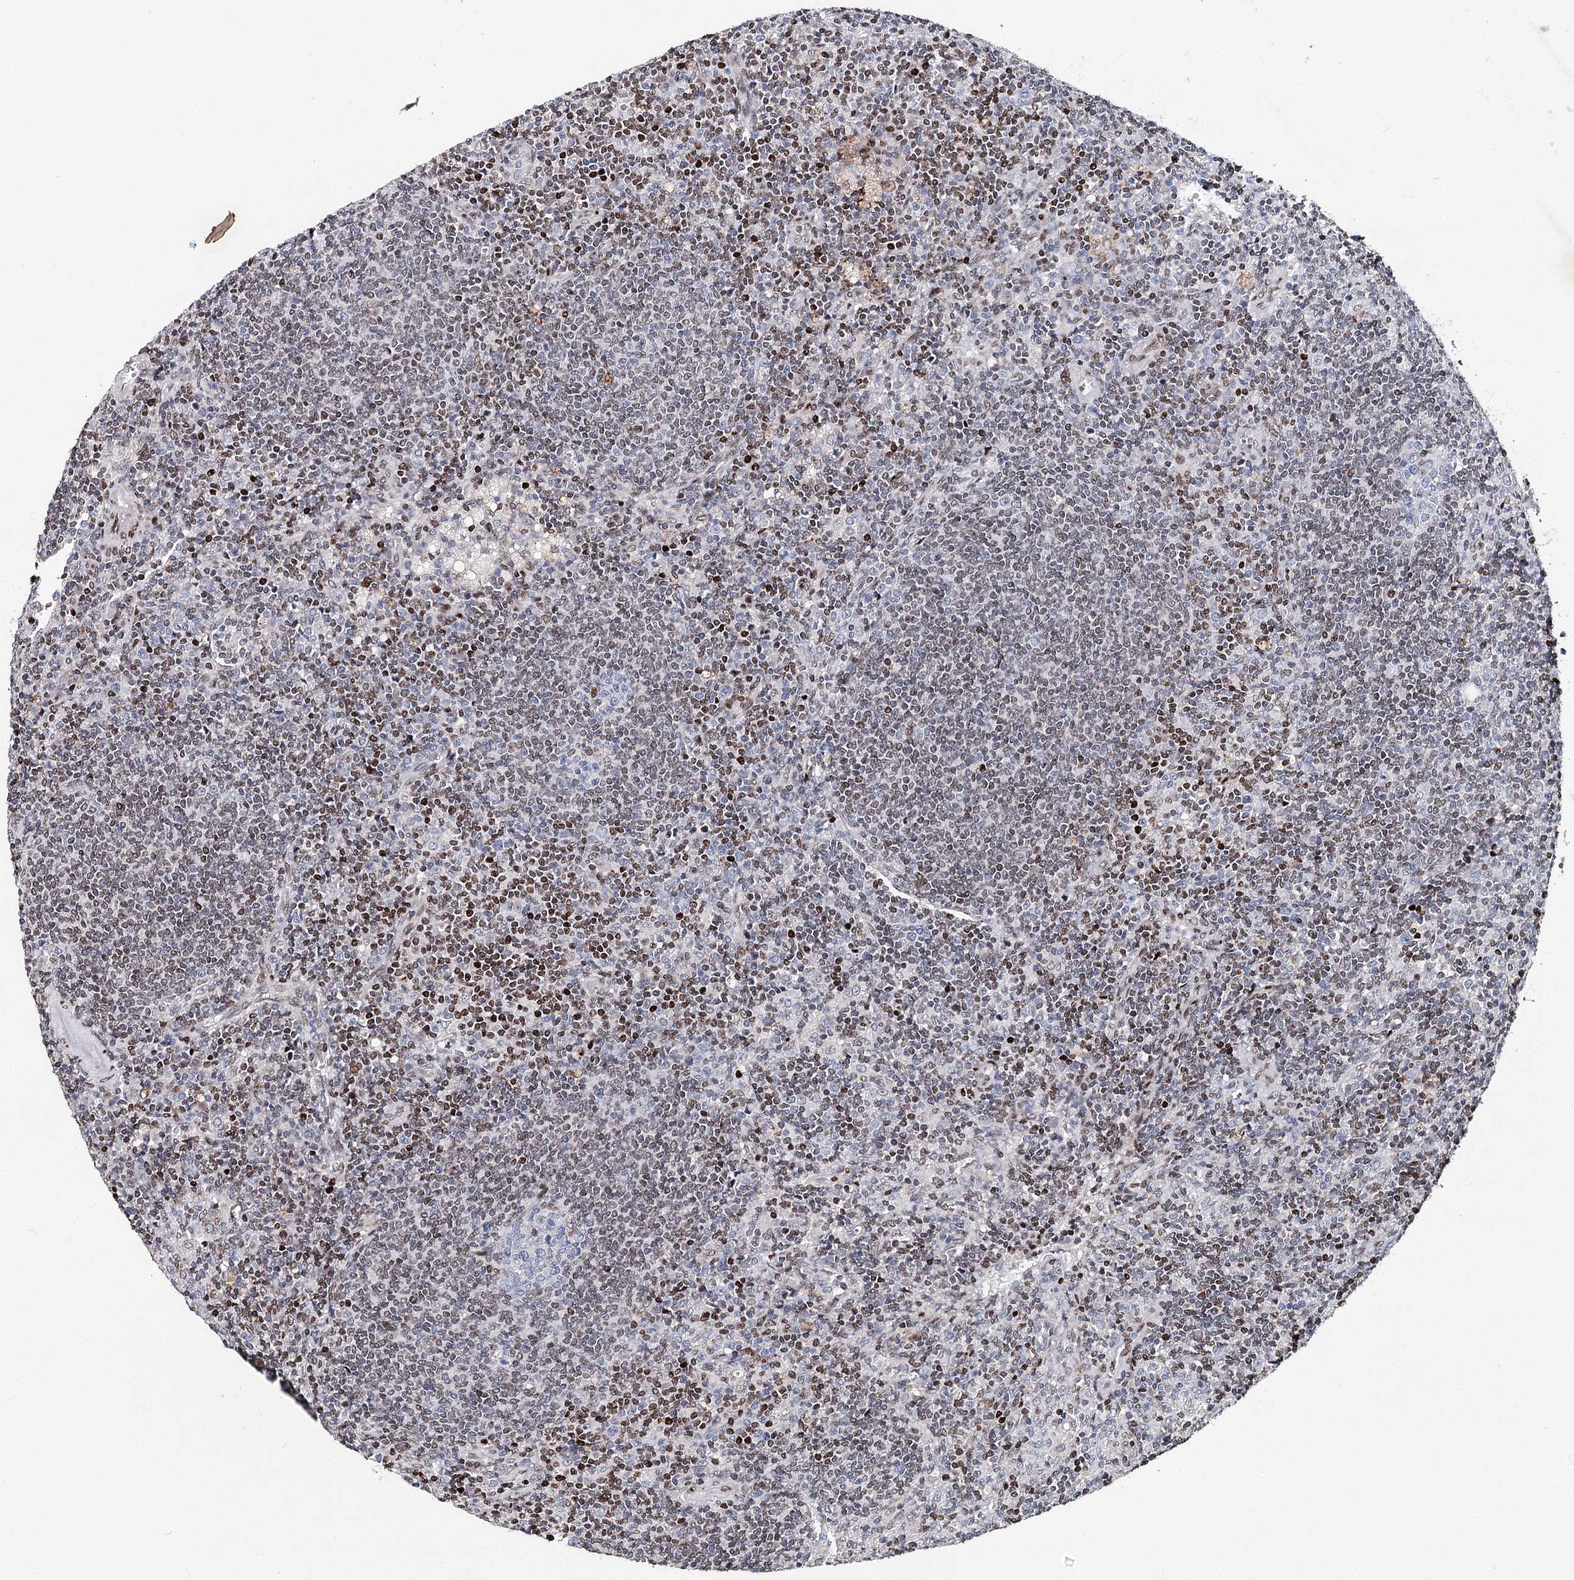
{"staining": {"intensity": "negative", "quantity": "none", "location": "none"}, "tissue": "lymph node", "cell_type": "Germinal center cells", "image_type": "normal", "snomed": [{"axis": "morphology", "description": "Normal tissue, NOS"}, {"axis": "topography", "description": "Lymph node"}], "caption": "A micrograph of lymph node stained for a protein demonstrates no brown staining in germinal center cells. (Brightfield microscopy of DAB immunohistochemistry (IHC) at high magnification).", "gene": "FRMD4A", "patient": {"sex": "male", "age": 69}}